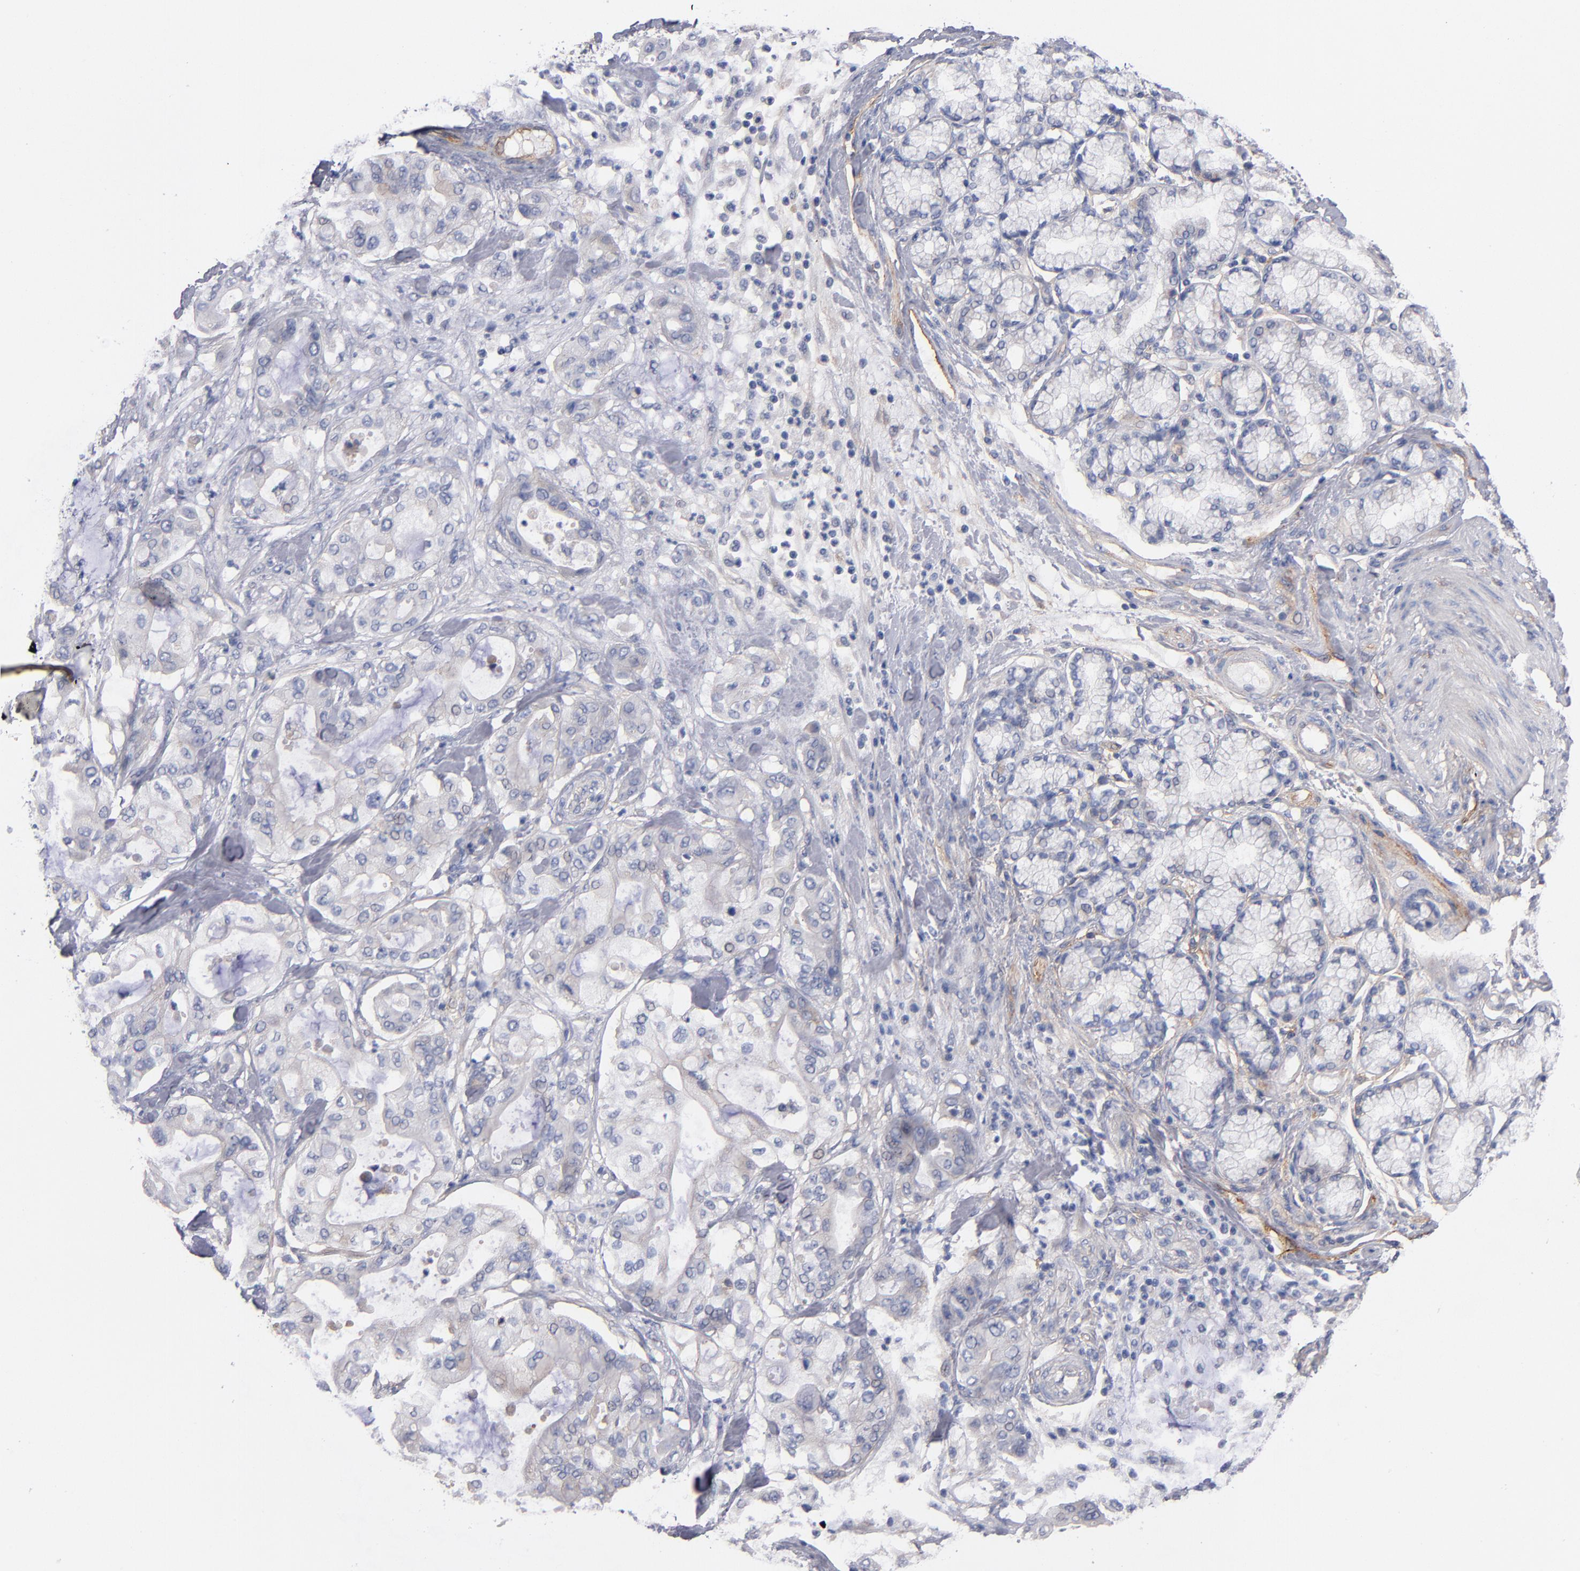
{"staining": {"intensity": "negative", "quantity": "none", "location": "none"}, "tissue": "pancreatic cancer", "cell_type": "Tumor cells", "image_type": "cancer", "snomed": [{"axis": "morphology", "description": "Adenocarcinoma, NOS"}, {"axis": "morphology", "description": "Adenocarcinoma, metastatic, NOS"}, {"axis": "topography", "description": "Lymph node"}, {"axis": "topography", "description": "Pancreas"}, {"axis": "topography", "description": "Duodenum"}], "caption": "The immunohistochemistry histopathology image has no significant staining in tumor cells of pancreatic adenocarcinoma tissue.", "gene": "PLSCR4", "patient": {"sex": "female", "age": 64}}